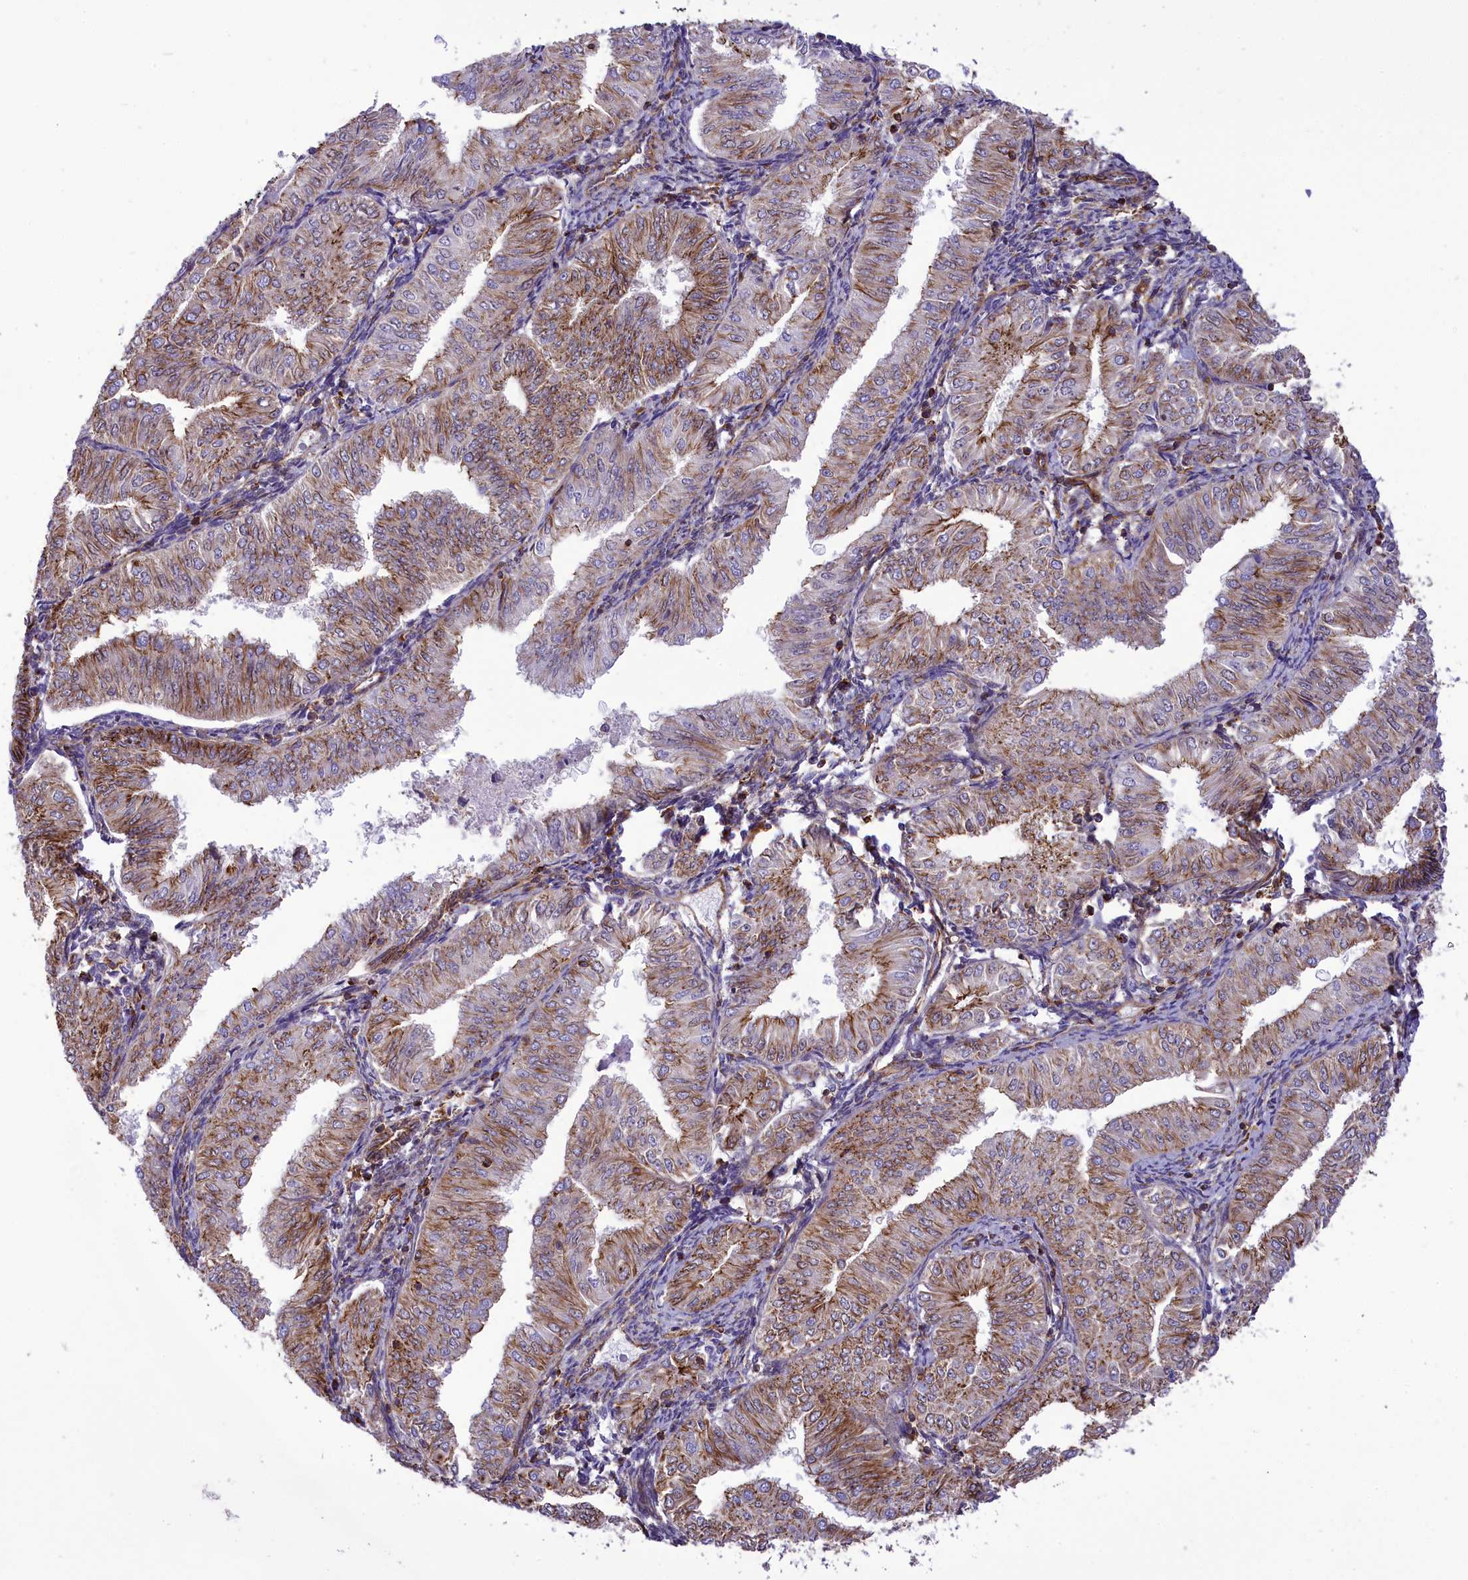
{"staining": {"intensity": "moderate", "quantity": ">75%", "location": "cytoplasmic/membranous"}, "tissue": "endometrial cancer", "cell_type": "Tumor cells", "image_type": "cancer", "snomed": [{"axis": "morphology", "description": "Normal tissue, NOS"}, {"axis": "morphology", "description": "Adenocarcinoma, NOS"}, {"axis": "topography", "description": "Endometrium"}], "caption": "A medium amount of moderate cytoplasmic/membranous staining is seen in about >75% of tumor cells in endometrial adenocarcinoma tissue. The protein of interest is stained brown, and the nuclei are stained in blue (DAB (3,3'-diaminobenzidine) IHC with brightfield microscopy, high magnification).", "gene": "SEPTIN9", "patient": {"sex": "female", "age": 53}}